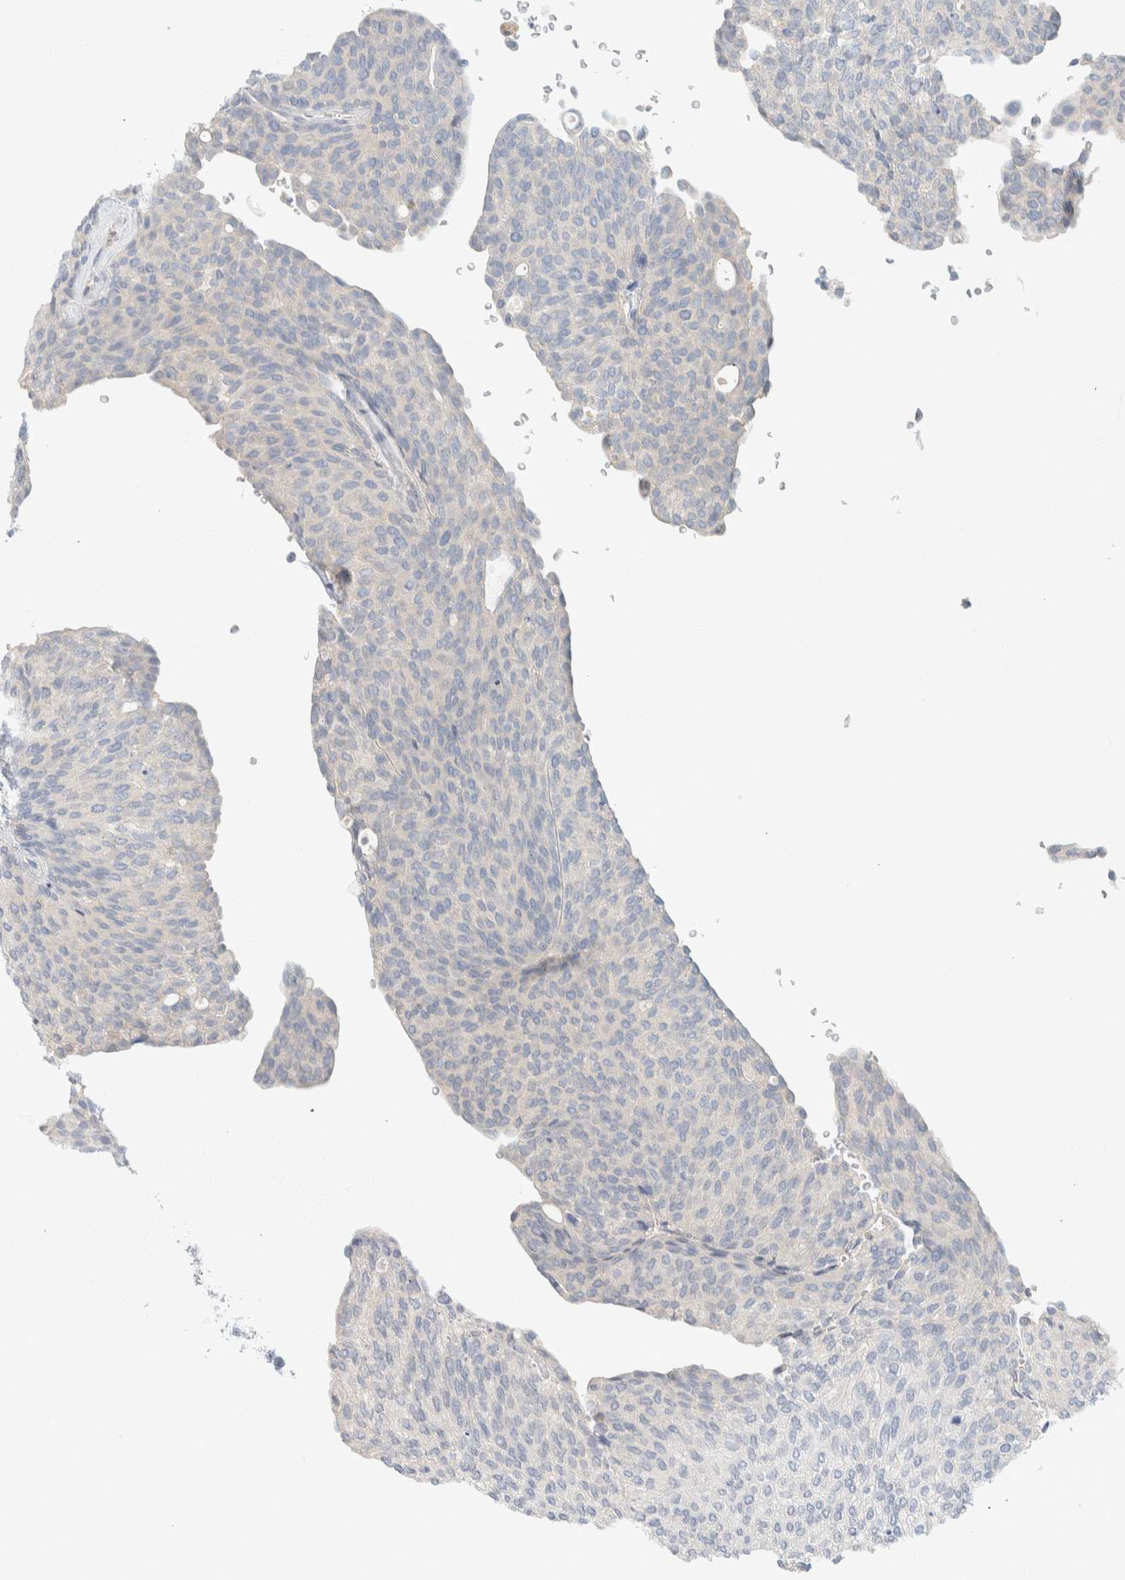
{"staining": {"intensity": "negative", "quantity": "none", "location": "none"}, "tissue": "urothelial cancer", "cell_type": "Tumor cells", "image_type": "cancer", "snomed": [{"axis": "morphology", "description": "Urothelial carcinoma, Low grade"}, {"axis": "topography", "description": "Urinary bladder"}], "caption": "Immunohistochemical staining of human urothelial carcinoma (low-grade) shows no significant positivity in tumor cells.", "gene": "ALOX12B", "patient": {"sex": "female", "age": 79}}